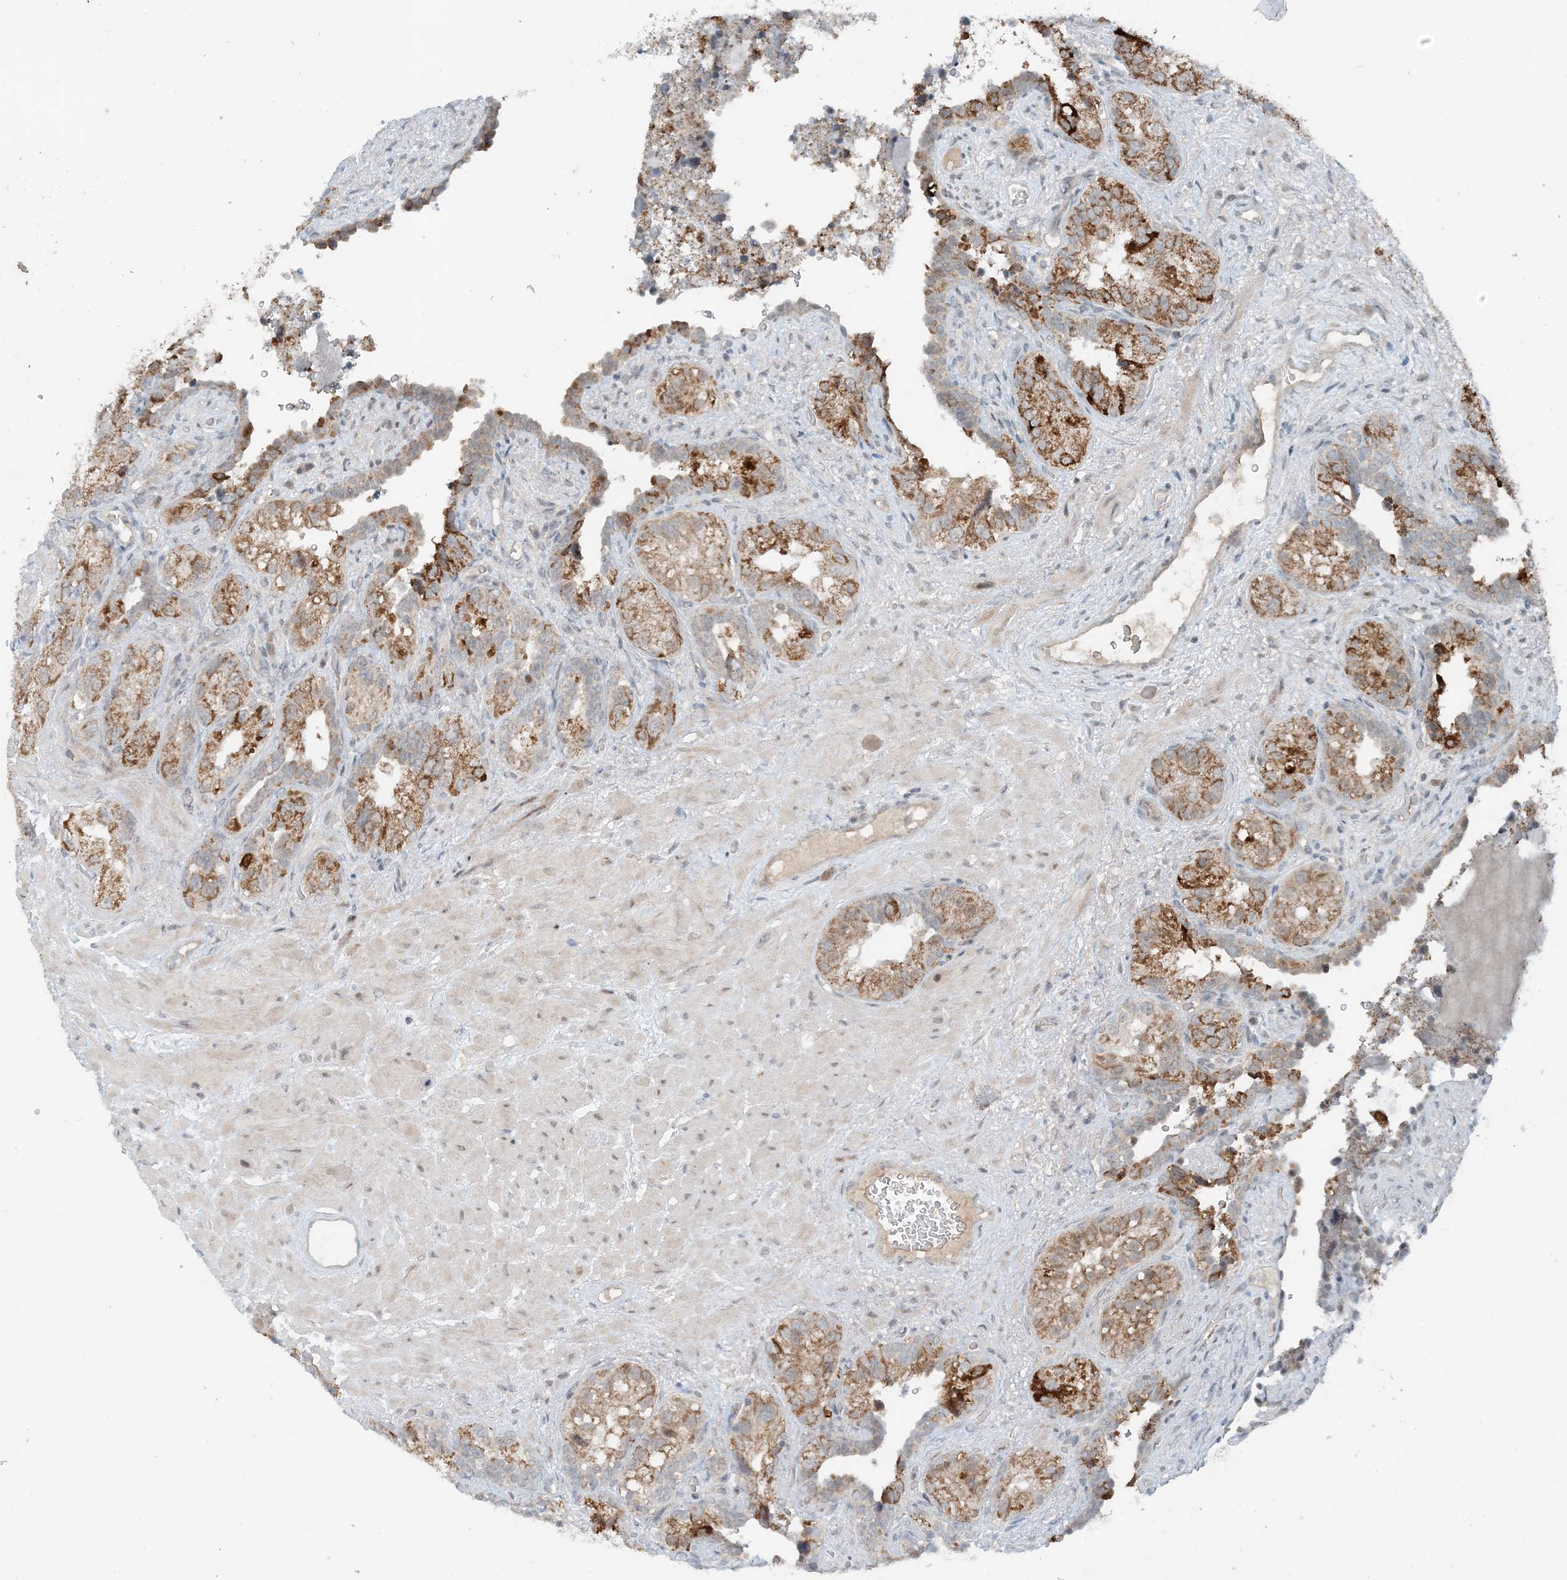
{"staining": {"intensity": "moderate", "quantity": ">75%", "location": "cytoplasmic/membranous"}, "tissue": "seminal vesicle", "cell_type": "Glandular cells", "image_type": "normal", "snomed": [{"axis": "morphology", "description": "Normal tissue, NOS"}, {"axis": "topography", "description": "Seminal veicle"}, {"axis": "topography", "description": "Peripheral nerve tissue"}], "caption": "A micrograph of human seminal vesicle stained for a protein exhibits moderate cytoplasmic/membranous brown staining in glandular cells. Nuclei are stained in blue.", "gene": "MITD1", "patient": {"sex": "male", "age": 67}}